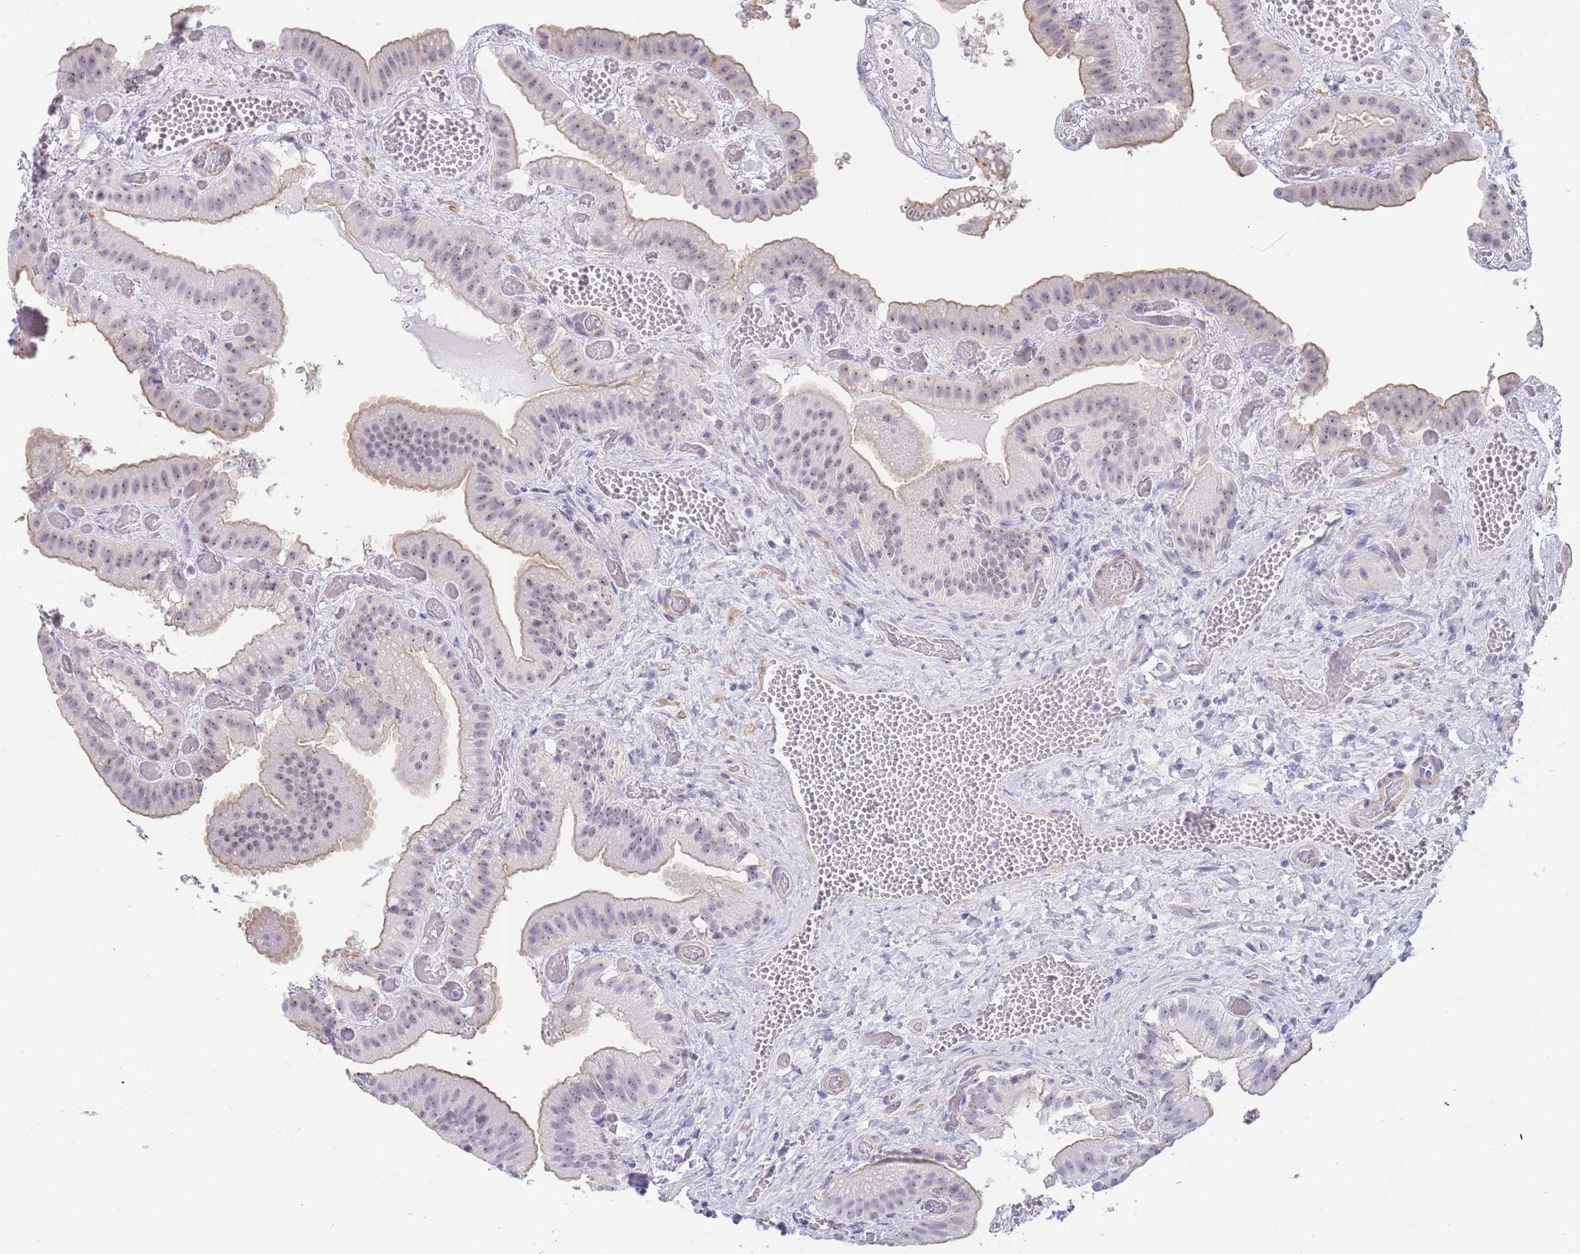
{"staining": {"intensity": "weak", "quantity": "25%-75%", "location": "cytoplasmic/membranous,nuclear"}, "tissue": "gallbladder", "cell_type": "Glandular cells", "image_type": "normal", "snomed": [{"axis": "morphology", "description": "Normal tissue, NOS"}, {"axis": "topography", "description": "Gallbladder"}], "caption": "Immunohistochemistry (IHC) (DAB (3,3'-diaminobenzidine)) staining of normal human gallbladder demonstrates weak cytoplasmic/membranous,nuclear protein staining in approximately 25%-75% of glandular cells. The protein of interest is stained brown, and the nuclei are stained in blue (DAB IHC with brightfield microscopy, high magnification).", "gene": "NOP14", "patient": {"sex": "female", "age": 64}}